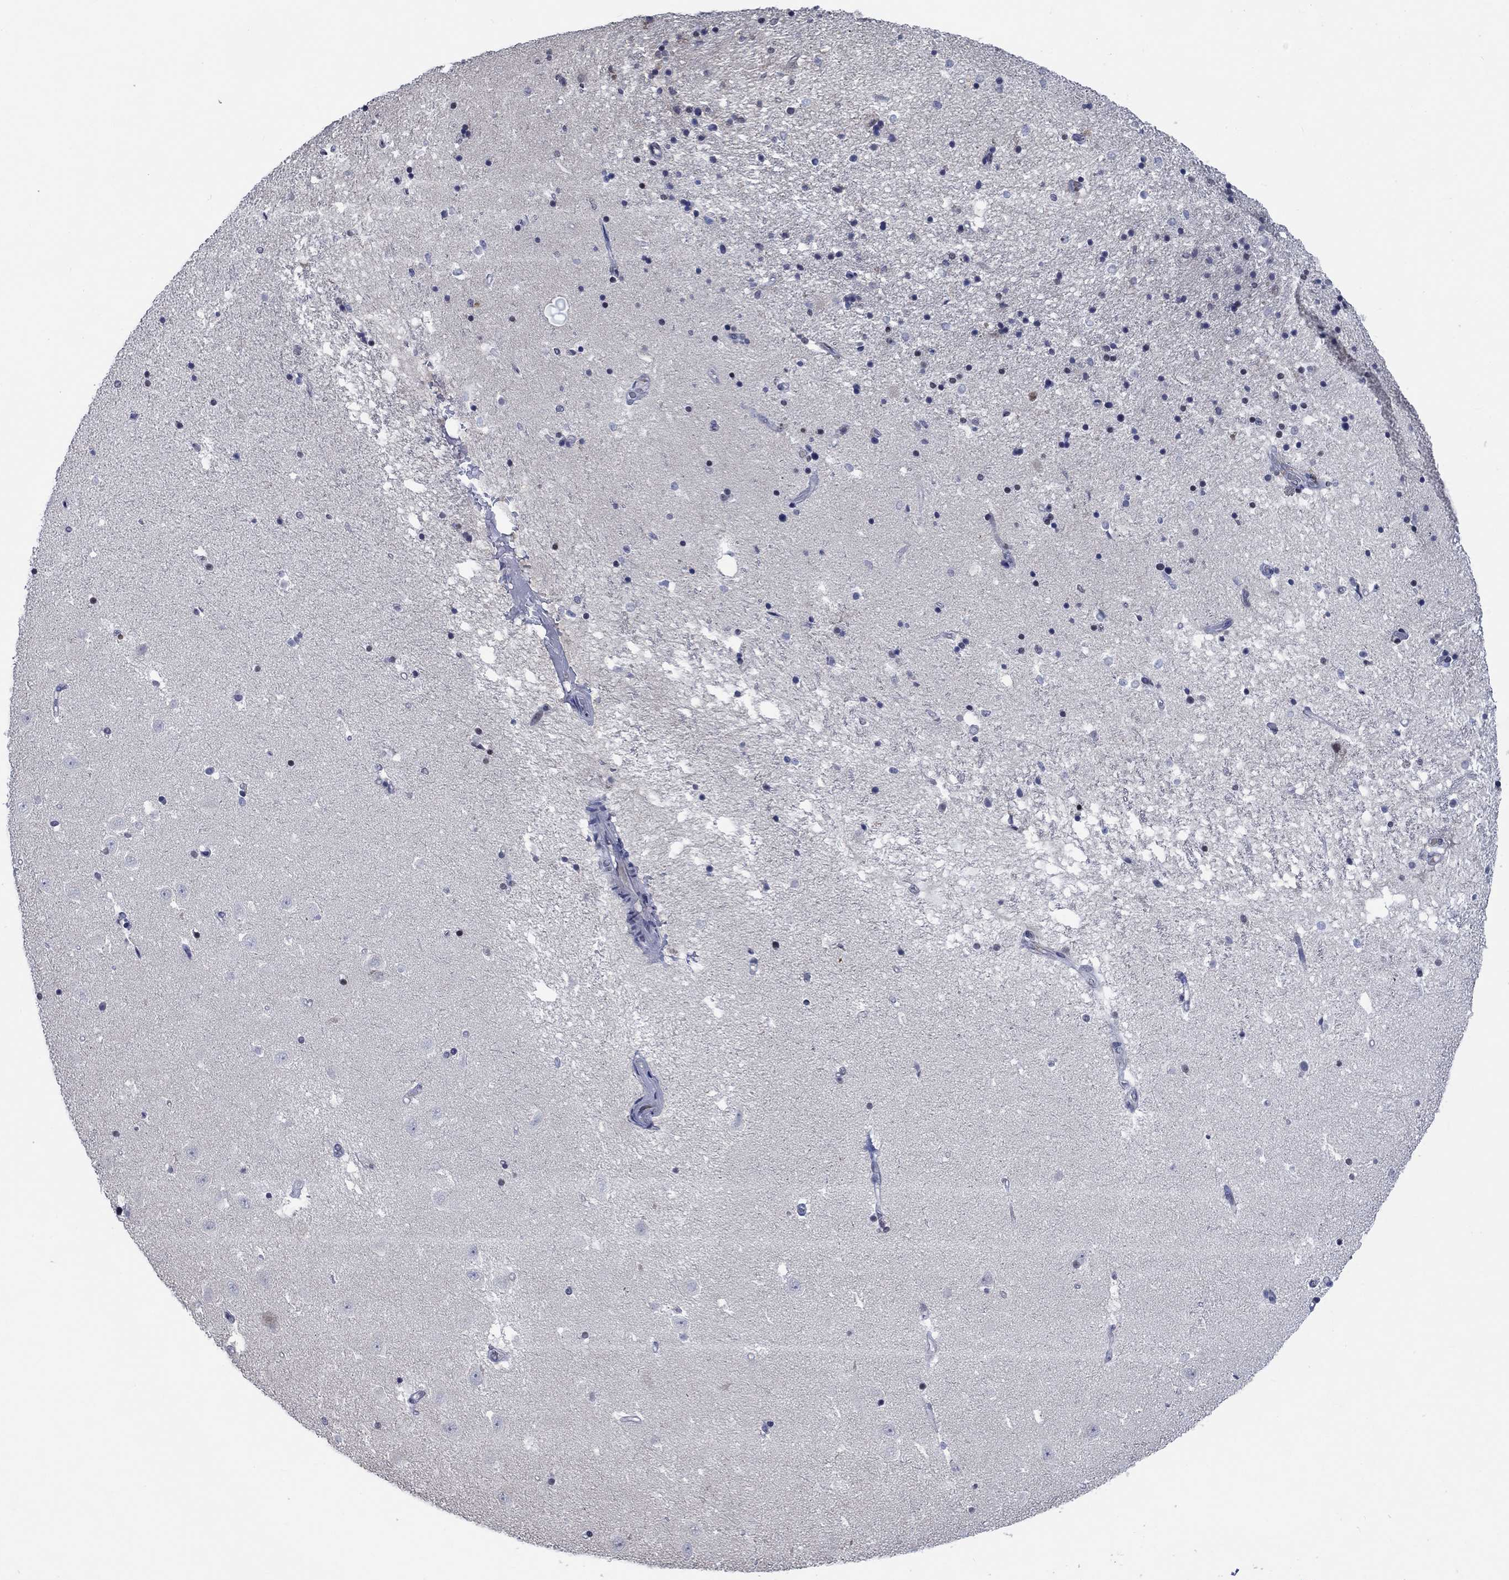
{"staining": {"intensity": "negative", "quantity": "none", "location": "none"}, "tissue": "hippocampus", "cell_type": "Glial cells", "image_type": "normal", "snomed": [{"axis": "morphology", "description": "Normal tissue, NOS"}, {"axis": "topography", "description": "Hippocampus"}], "caption": "Hippocampus was stained to show a protein in brown. There is no significant expression in glial cells. (IHC, brightfield microscopy, high magnification).", "gene": "HTN1", "patient": {"sex": "male", "age": 49}}